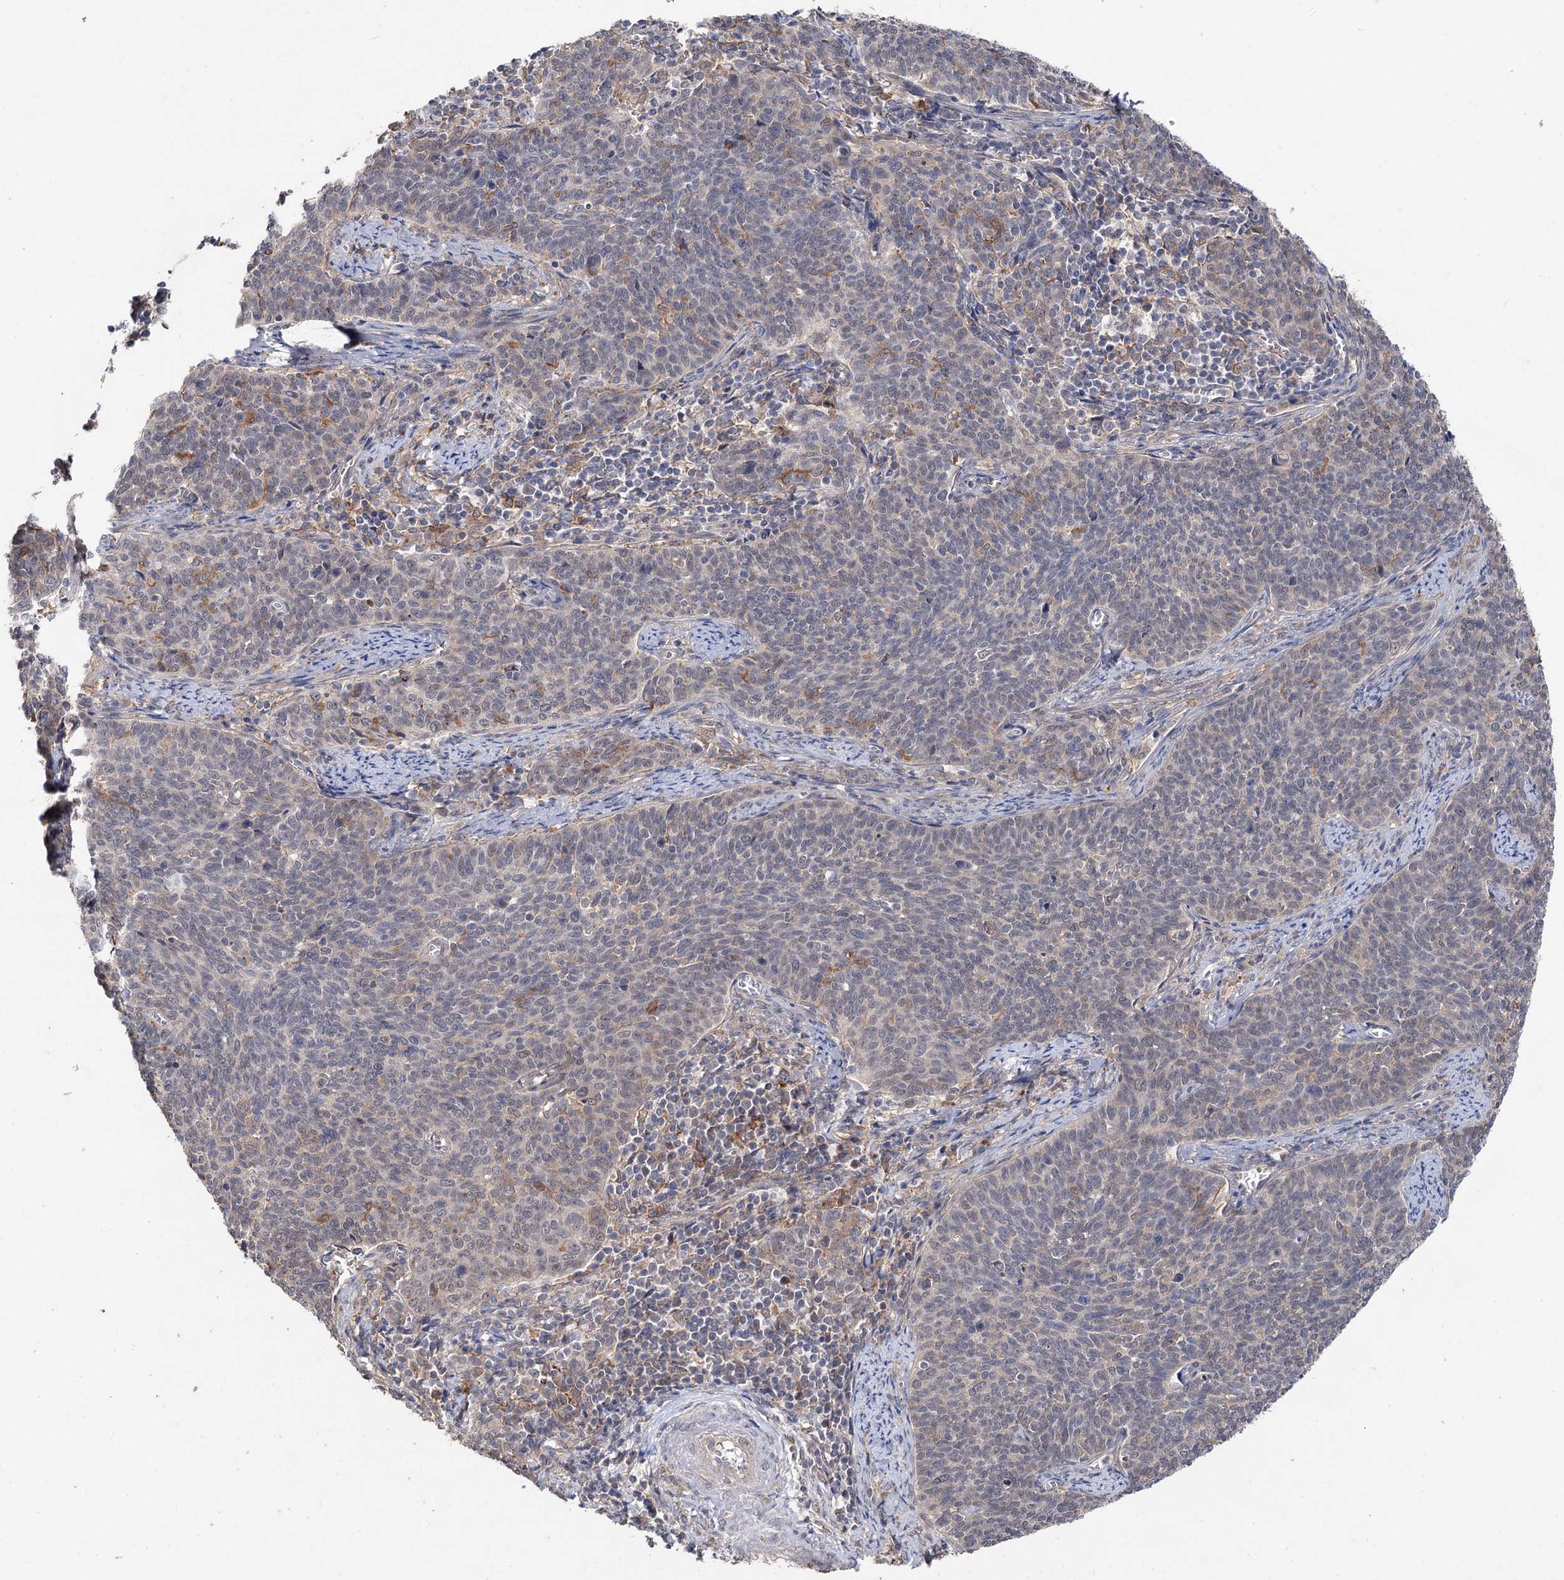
{"staining": {"intensity": "weak", "quantity": "25%-75%", "location": "nuclear"}, "tissue": "cervical cancer", "cell_type": "Tumor cells", "image_type": "cancer", "snomed": [{"axis": "morphology", "description": "Squamous cell carcinoma, NOS"}, {"axis": "topography", "description": "Cervix"}], "caption": "Cervical cancer (squamous cell carcinoma) stained with a brown dye displays weak nuclear positive staining in about 25%-75% of tumor cells.", "gene": "NUDCD2", "patient": {"sex": "female", "age": 39}}